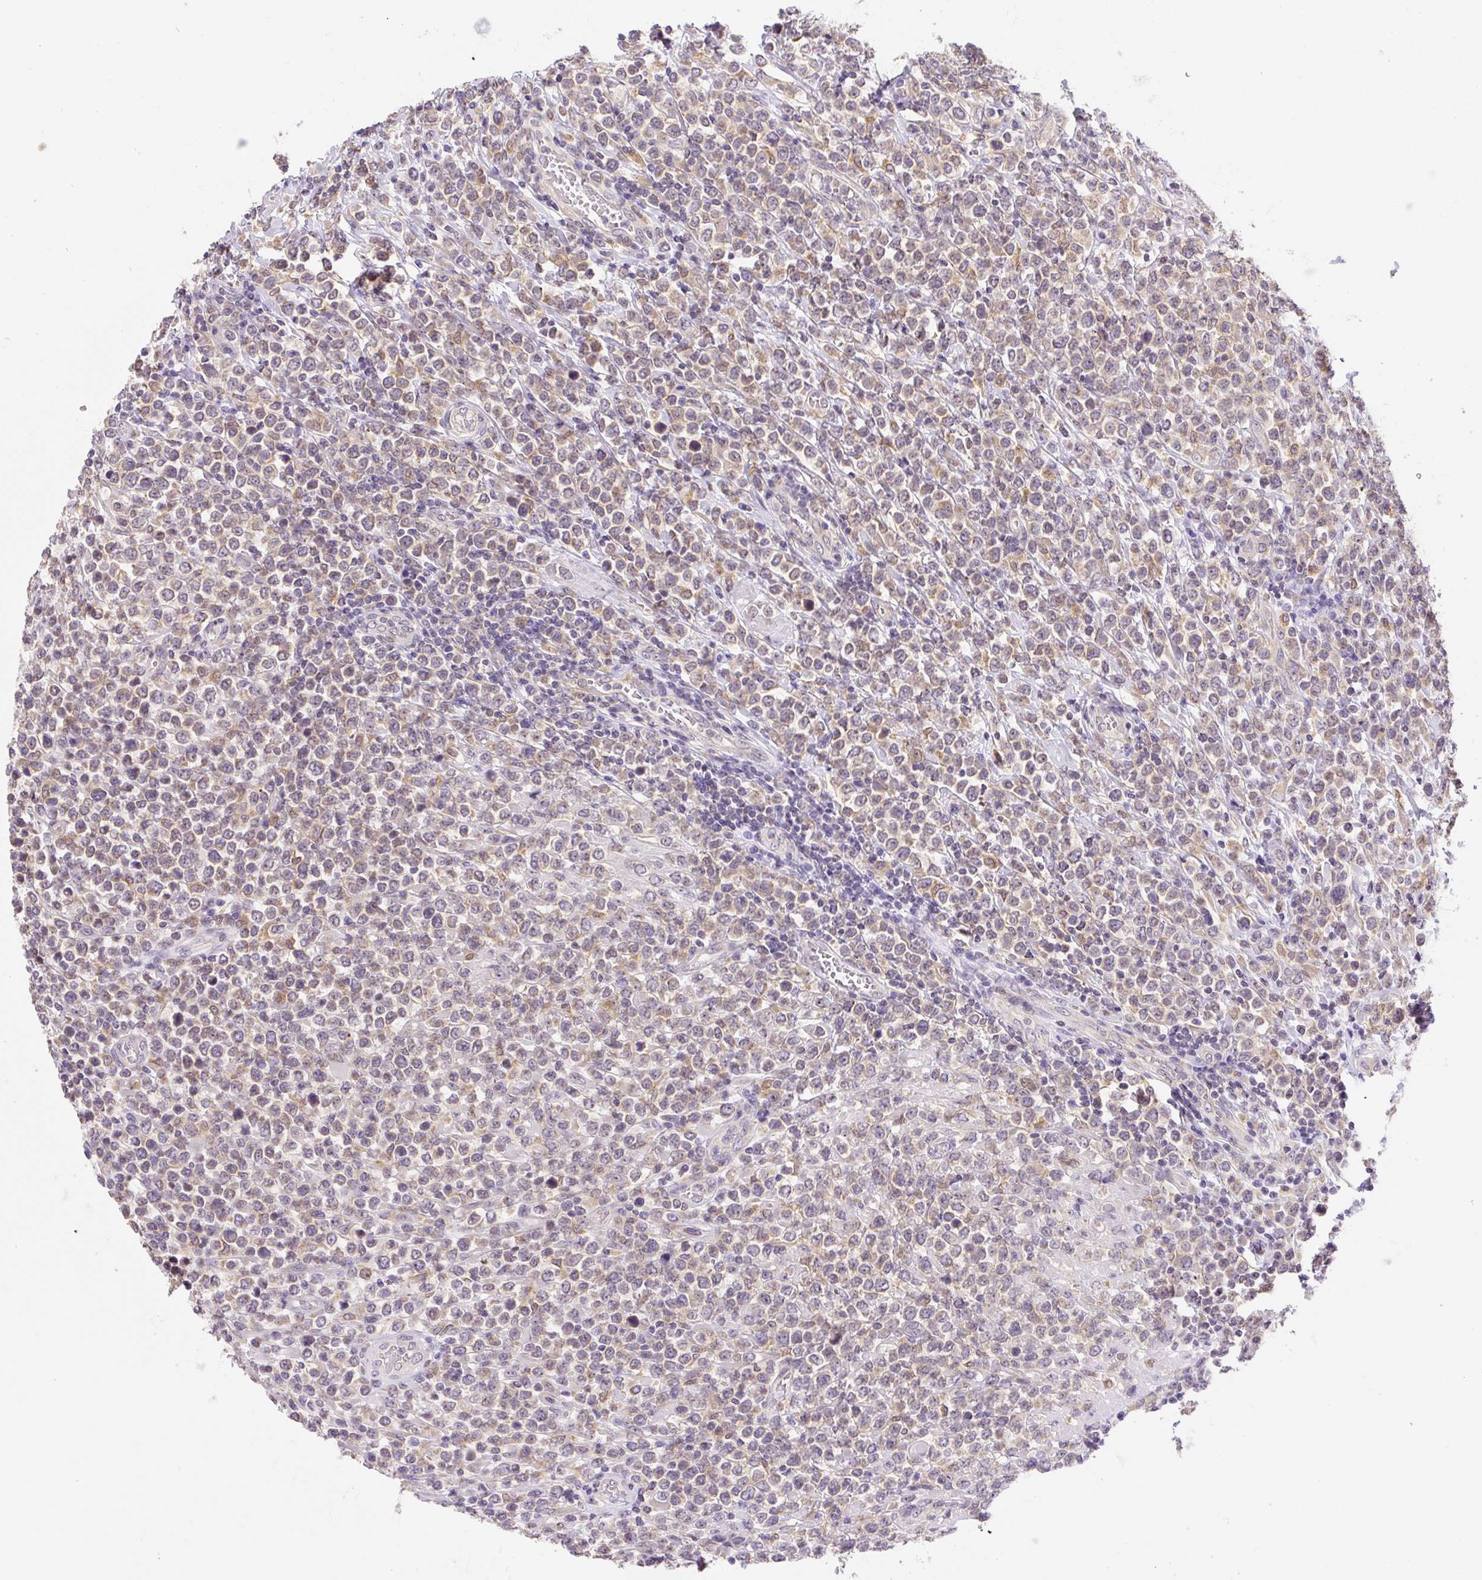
{"staining": {"intensity": "moderate", "quantity": ">75%", "location": "cytoplasmic/membranous"}, "tissue": "lymphoma", "cell_type": "Tumor cells", "image_type": "cancer", "snomed": [{"axis": "morphology", "description": "Malignant lymphoma, non-Hodgkin's type, High grade"}, {"axis": "topography", "description": "Soft tissue"}], "caption": "Lymphoma stained with a protein marker reveals moderate staining in tumor cells.", "gene": "PLA2G4A", "patient": {"sex": "female", "age": 56}}